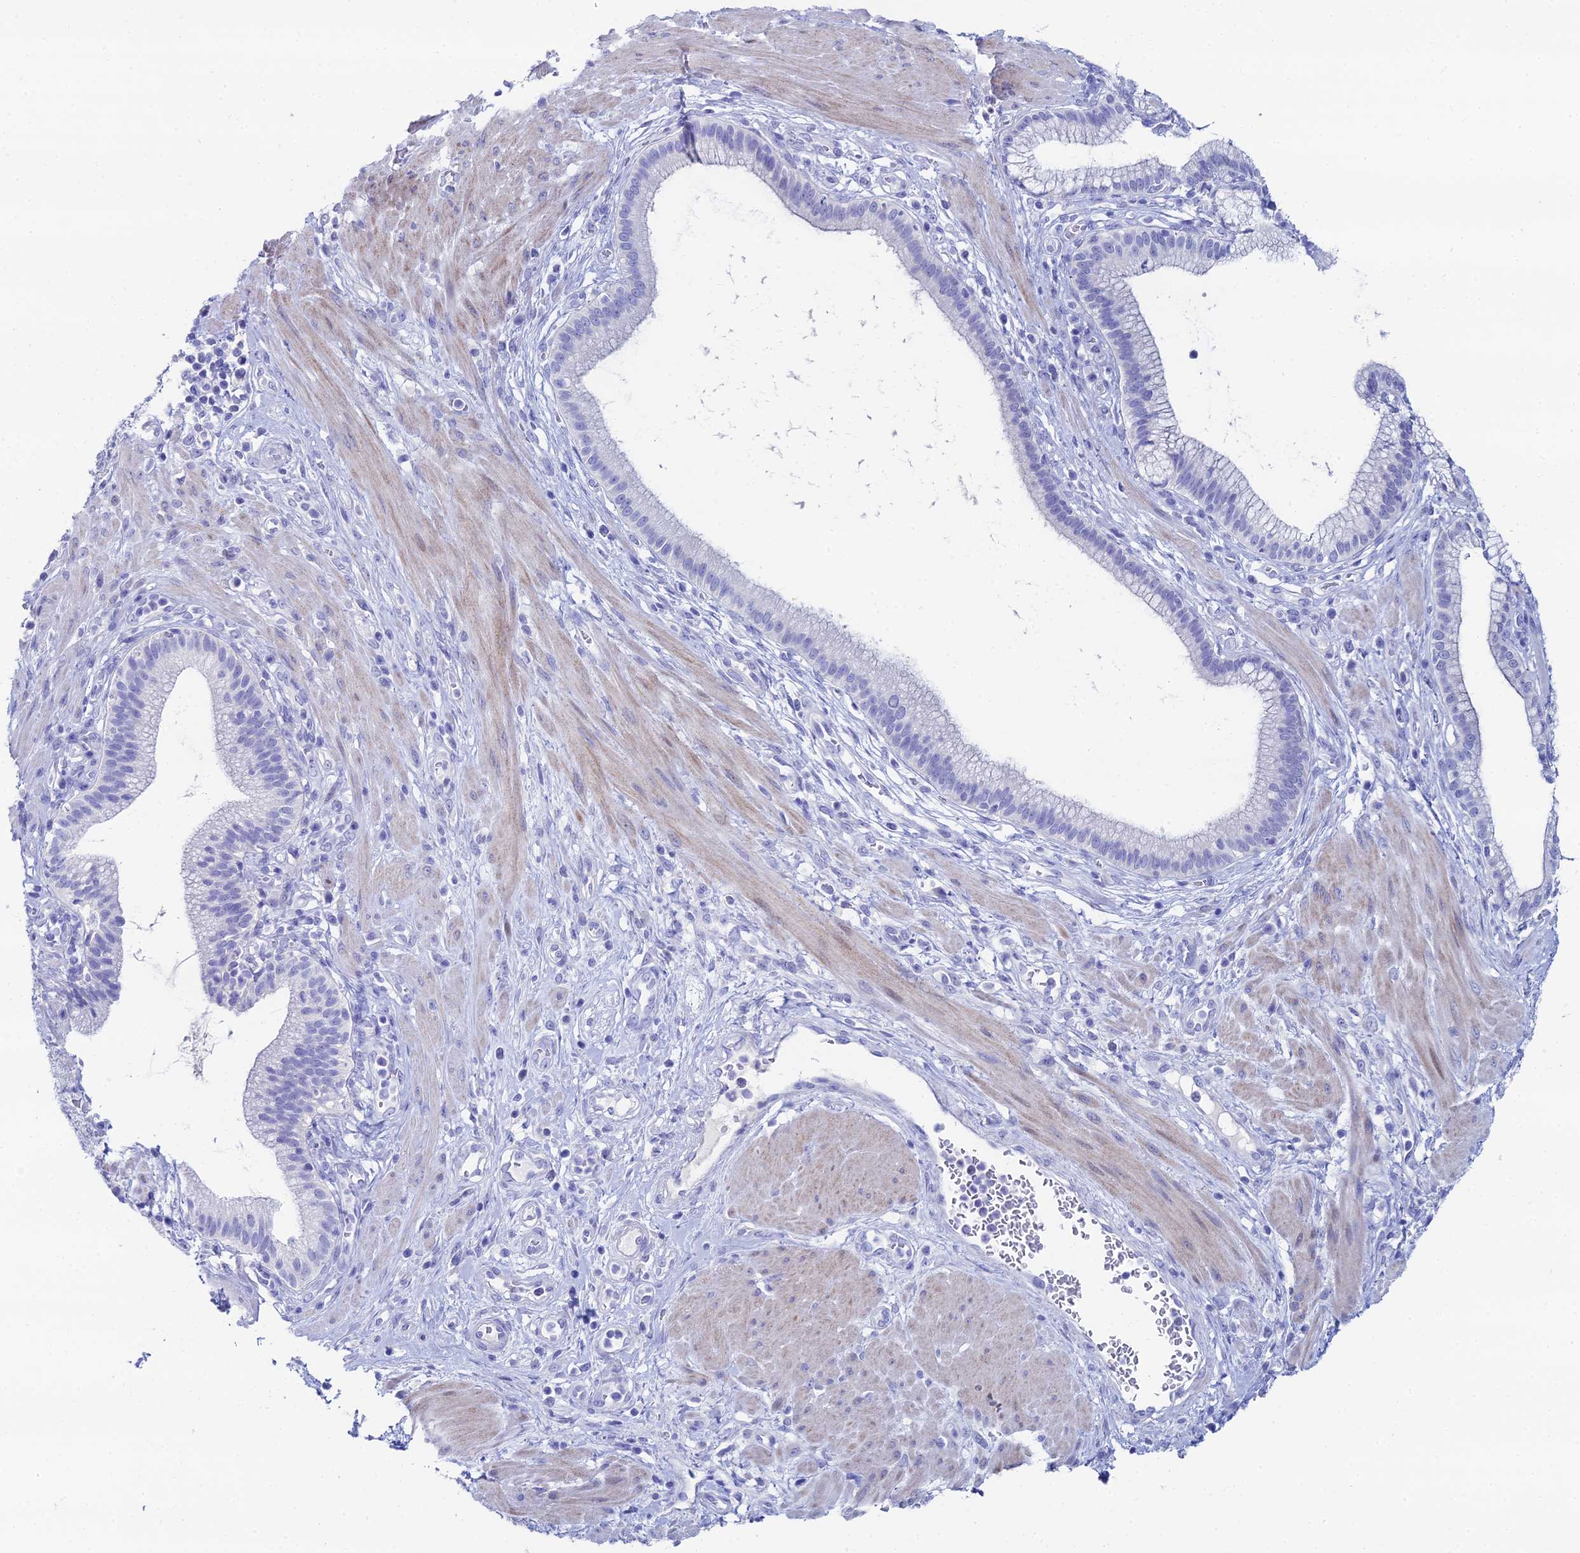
{"staining": {"intensity": "negative", "quantity": "none", "location": "none"}, "tissue": "pancreatic cancer", "cell_type": "Tumor cells", "image_type": "cancer", "snomed": [{"axis": "morphology", "description": "Adenocarcinoma, NOS"}, {"axis": "topography", "description": "Pancreas"}], "caption": "Pancreatic cancer (adenocarcinoma) stained for a protein using IHC displays no positivity tumor cells.", "gene": "HSPA1L", "patient": {"sex": "male", "age": 72}}